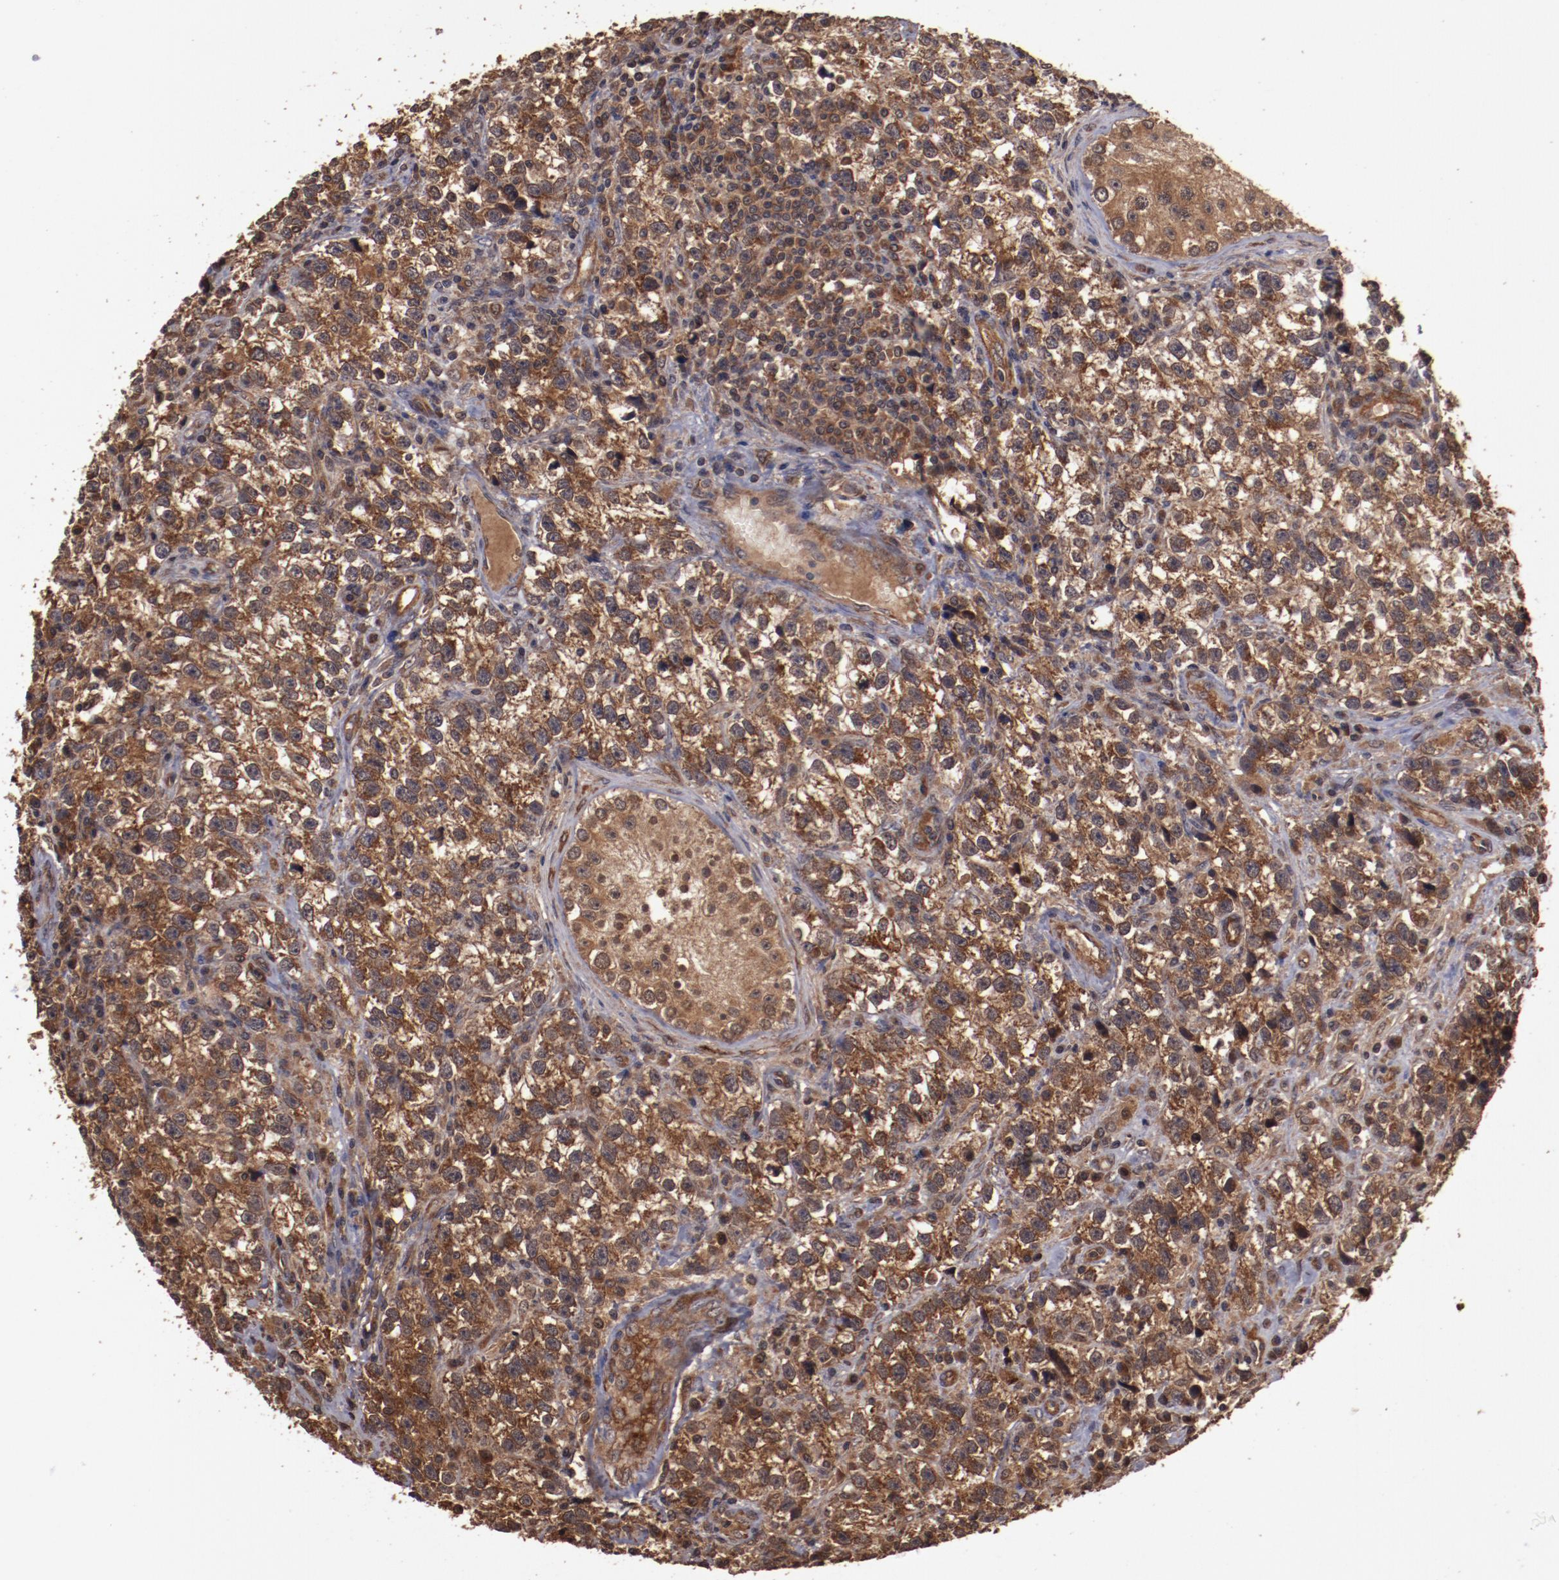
{"staining": {"intensity": "strong", "quantity": ">75%", "location": "cytoplasmic/membranous"}, "tissue": "testis cancer", "cell_type": "Tumor cells", "image_type": "cancer", "snomed": [{"axis": "morphology", "description": "Seminoma, NOS"}, {"axis": "topography", "description": "Testis"}], "caption": "Protein staining by immunohistochemistry (IHC) displays strong cytoplasmic/membranous staining in approximately >75% of tumor cells in testis cancer.", "gene": "TXNDC16", "patient": {"sex": "male", "age": 38}}